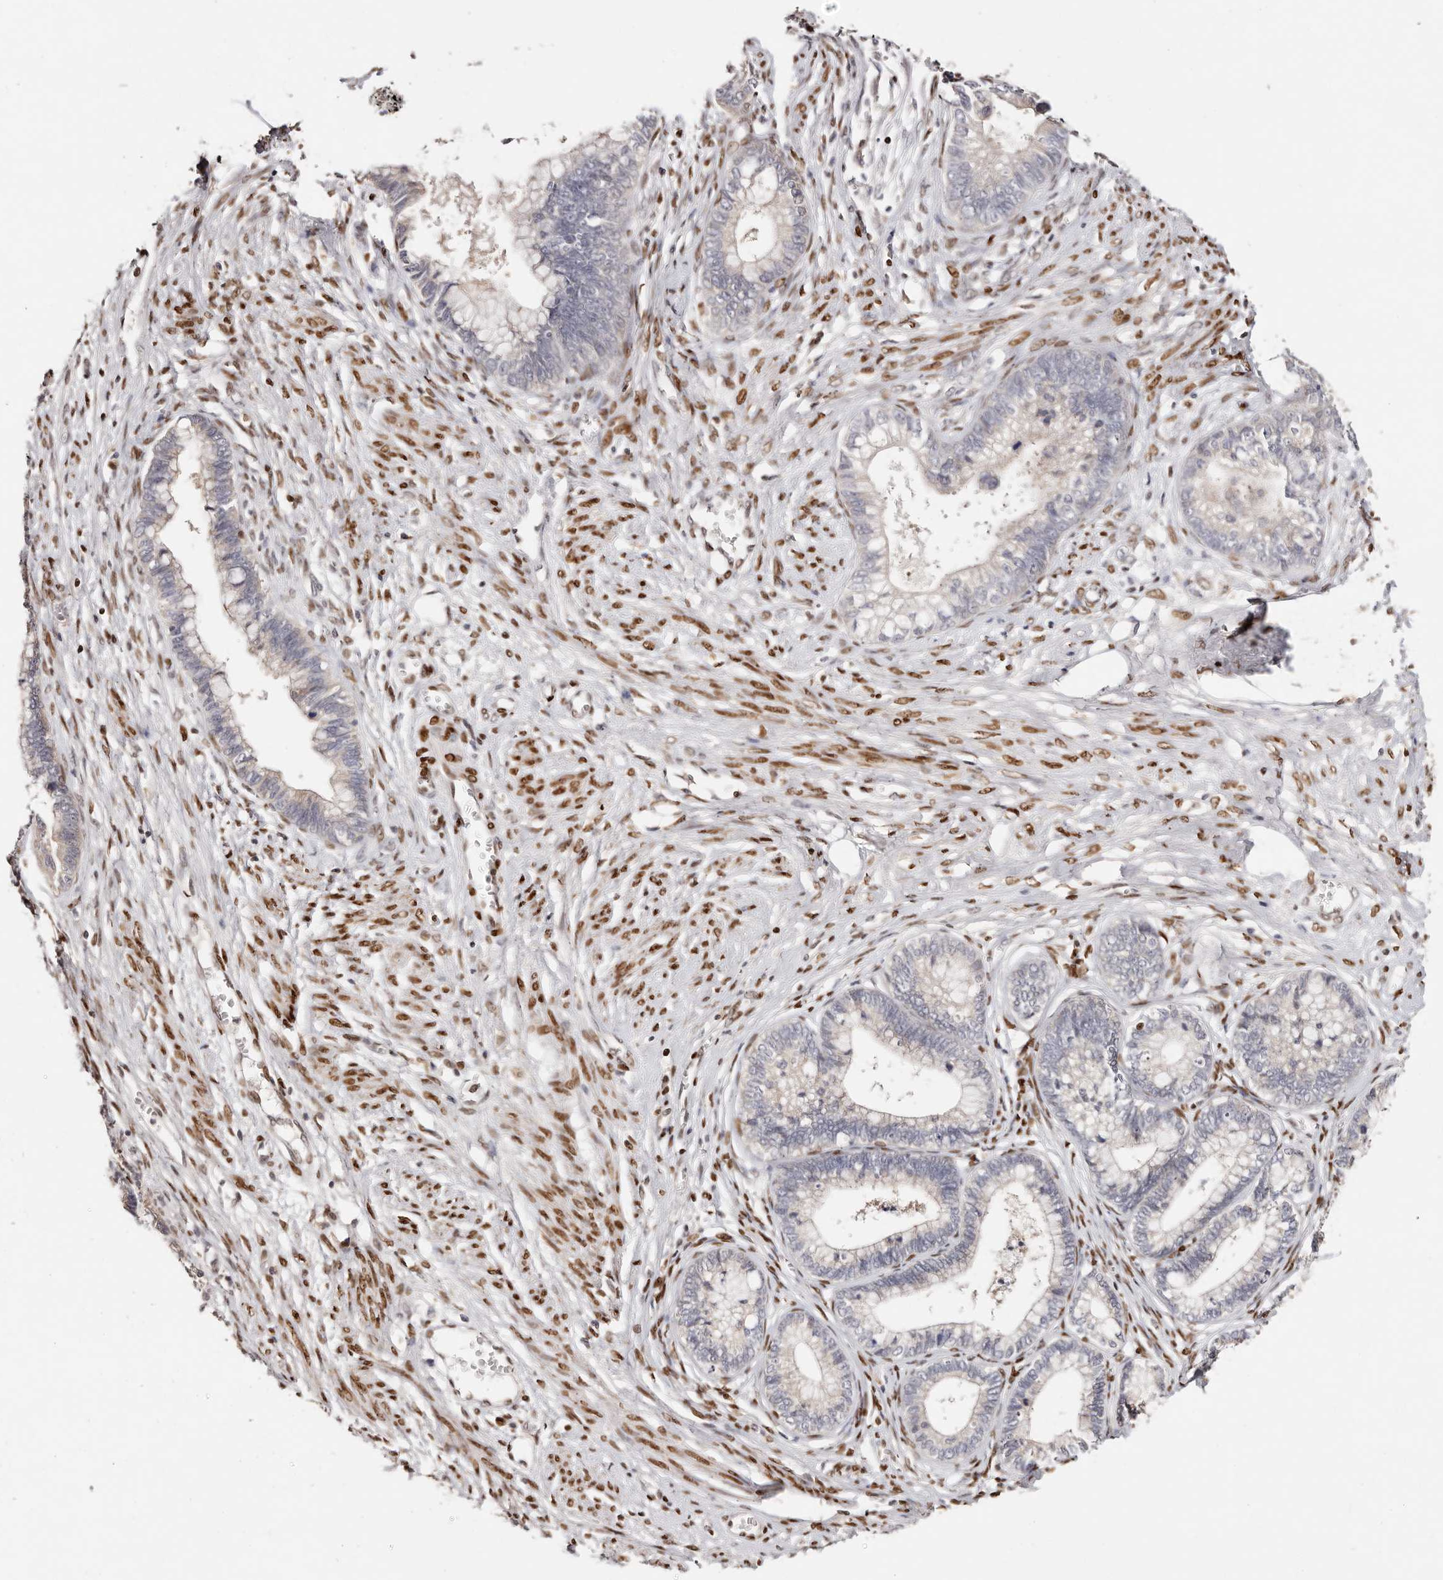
{"staining": {"intensity": "negative", "quantity": "none", "location": "none"}, "tissue": "cervical cancer", "cell_type": "Tumor cells", "image_type": "cancer", "snomed": [{"axis": "morphology", "description": "Adenocarcinoma, NOS"}, {"axis": "topography", "description": "Cervix"}], "caption": "The micrograph demonstrates no significant expression in tumor cells of adenocarcinoma (cervical). Nuclei are stained in blue.", "gene": "IQGAP3", "patient": {"sex": "female", "age": 44}}